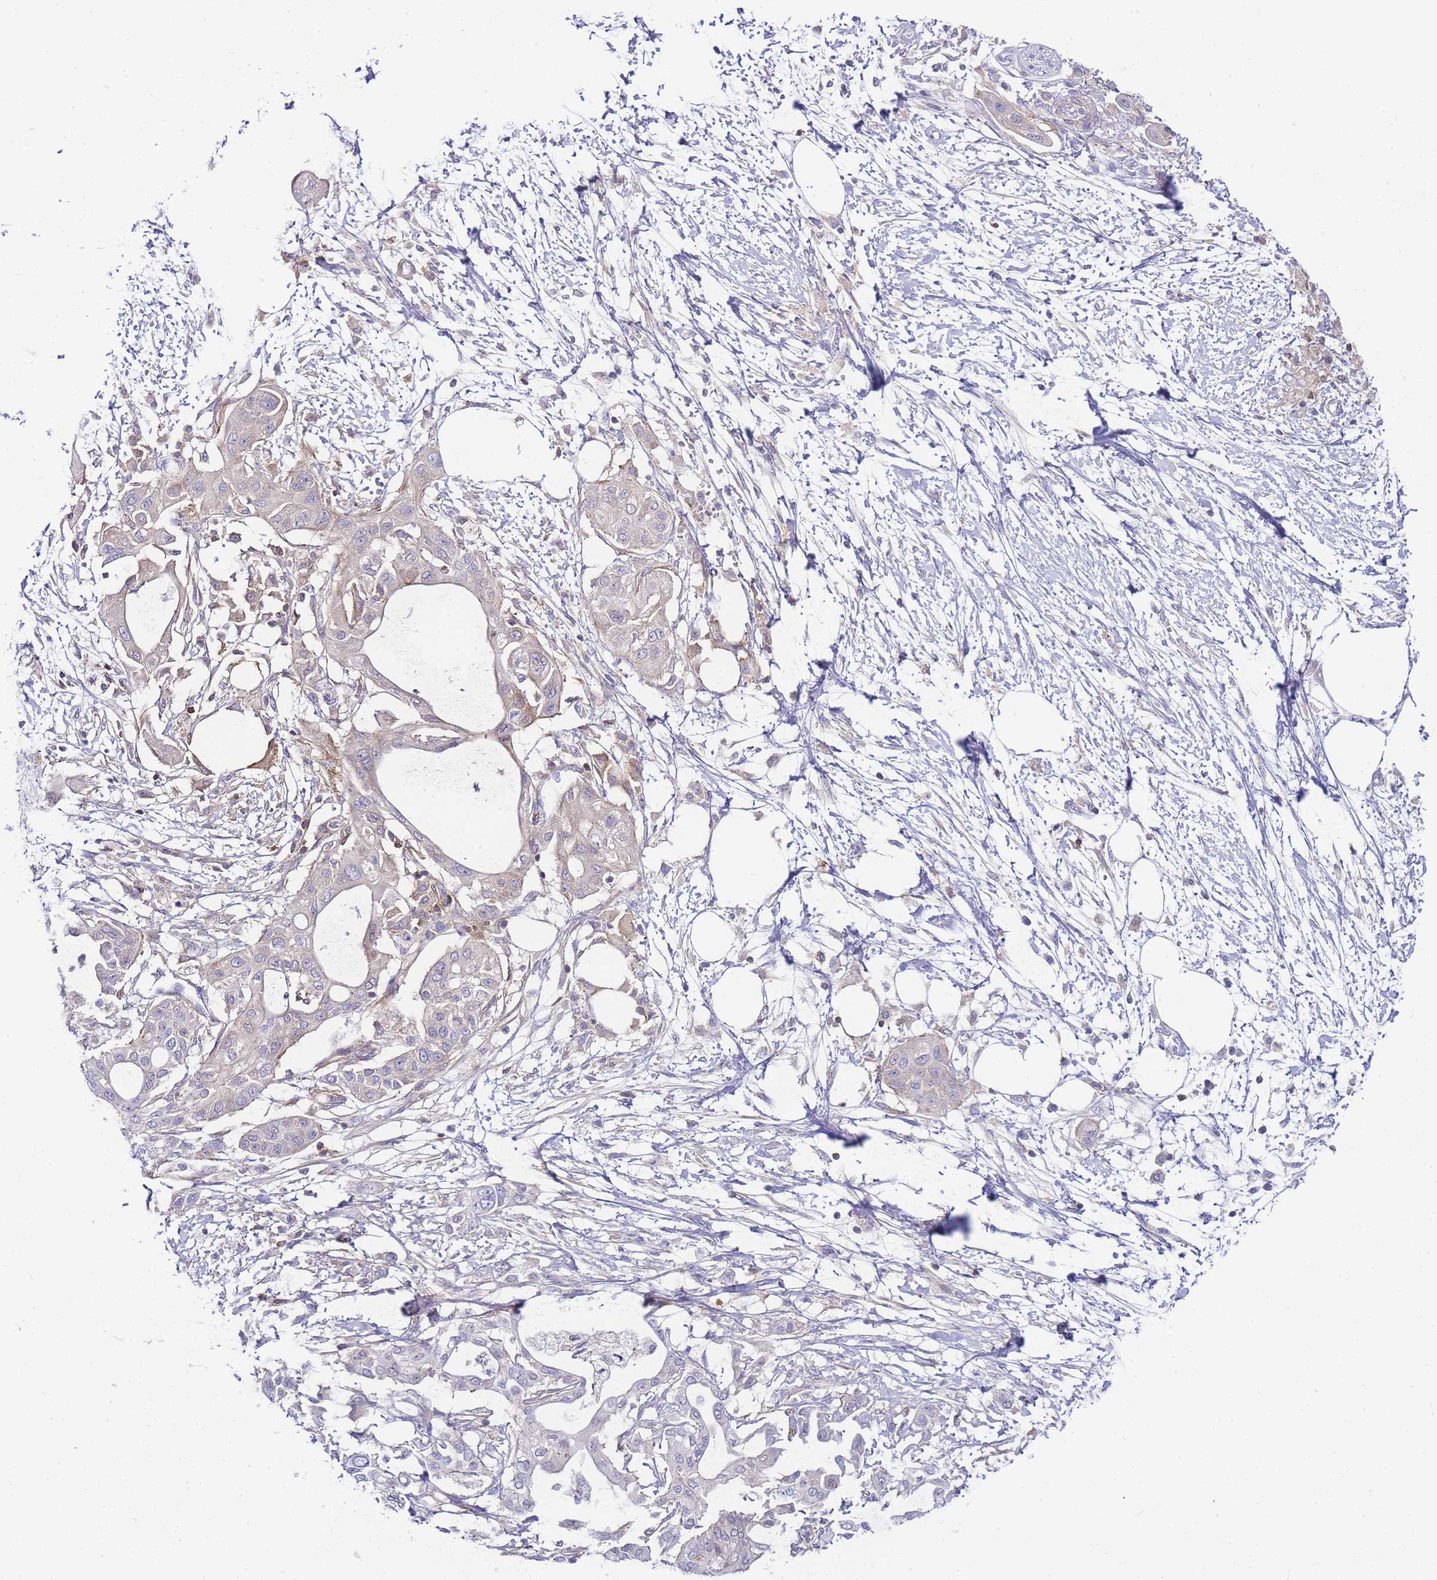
{"staining": {"intensity": "negative", "quantity": "none", "location": "none"}, "tissue": "pancreatic cancer", "cell_type": "Tumor cells", "image_type": "cancer", "snomed": [{"axis": "morphology", "description": "Adenocarcinoma, NOS"}, {"axis": "topography", "description": "Pancreas"}], "caption": "Adenocarcinoma (pancreatic) stained for a protein using immunohistochemistry demonstrates no staining tumor cells.", "gene": "FBN3", "patient": {"sex": "male", "age": 68}}